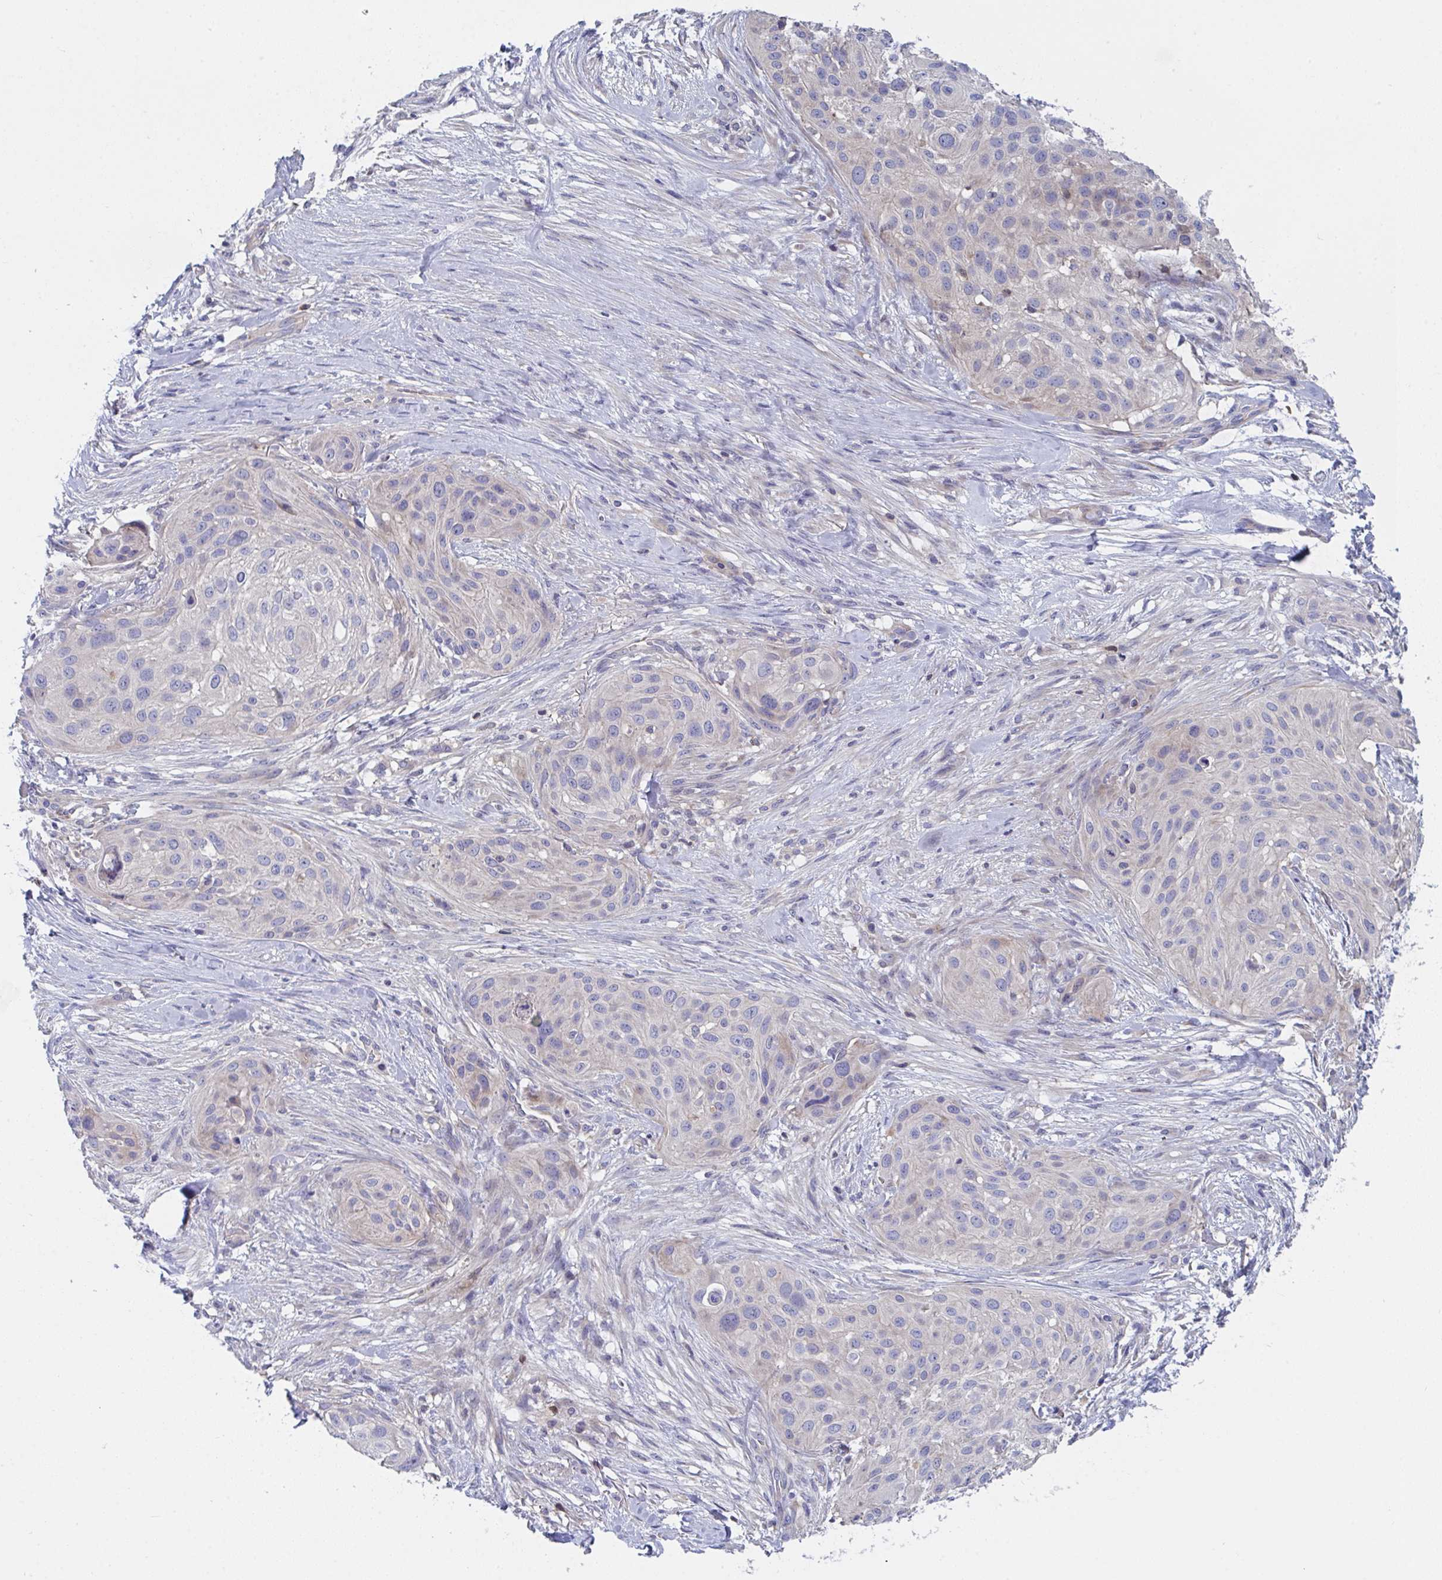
{"staining": {"intensity": "negative", "quantity": "none", "location": "none"}, "tissue": "skin cancer", "cell_type": "Tumor cells", "image_type": "cancer", "snomed": [{"axis": "morphology", "description": "Squamous cell carcinoma, NOS"}, {"axis": "topography", "description": "Skin"}], "caption": "This is an immunohistochemistry (IHC) image of human skin squamous cell carcinoma. There is no expression in tumor cells.", "gene": "P2RX3", "patient": {"sex": "female", "age": 87}}